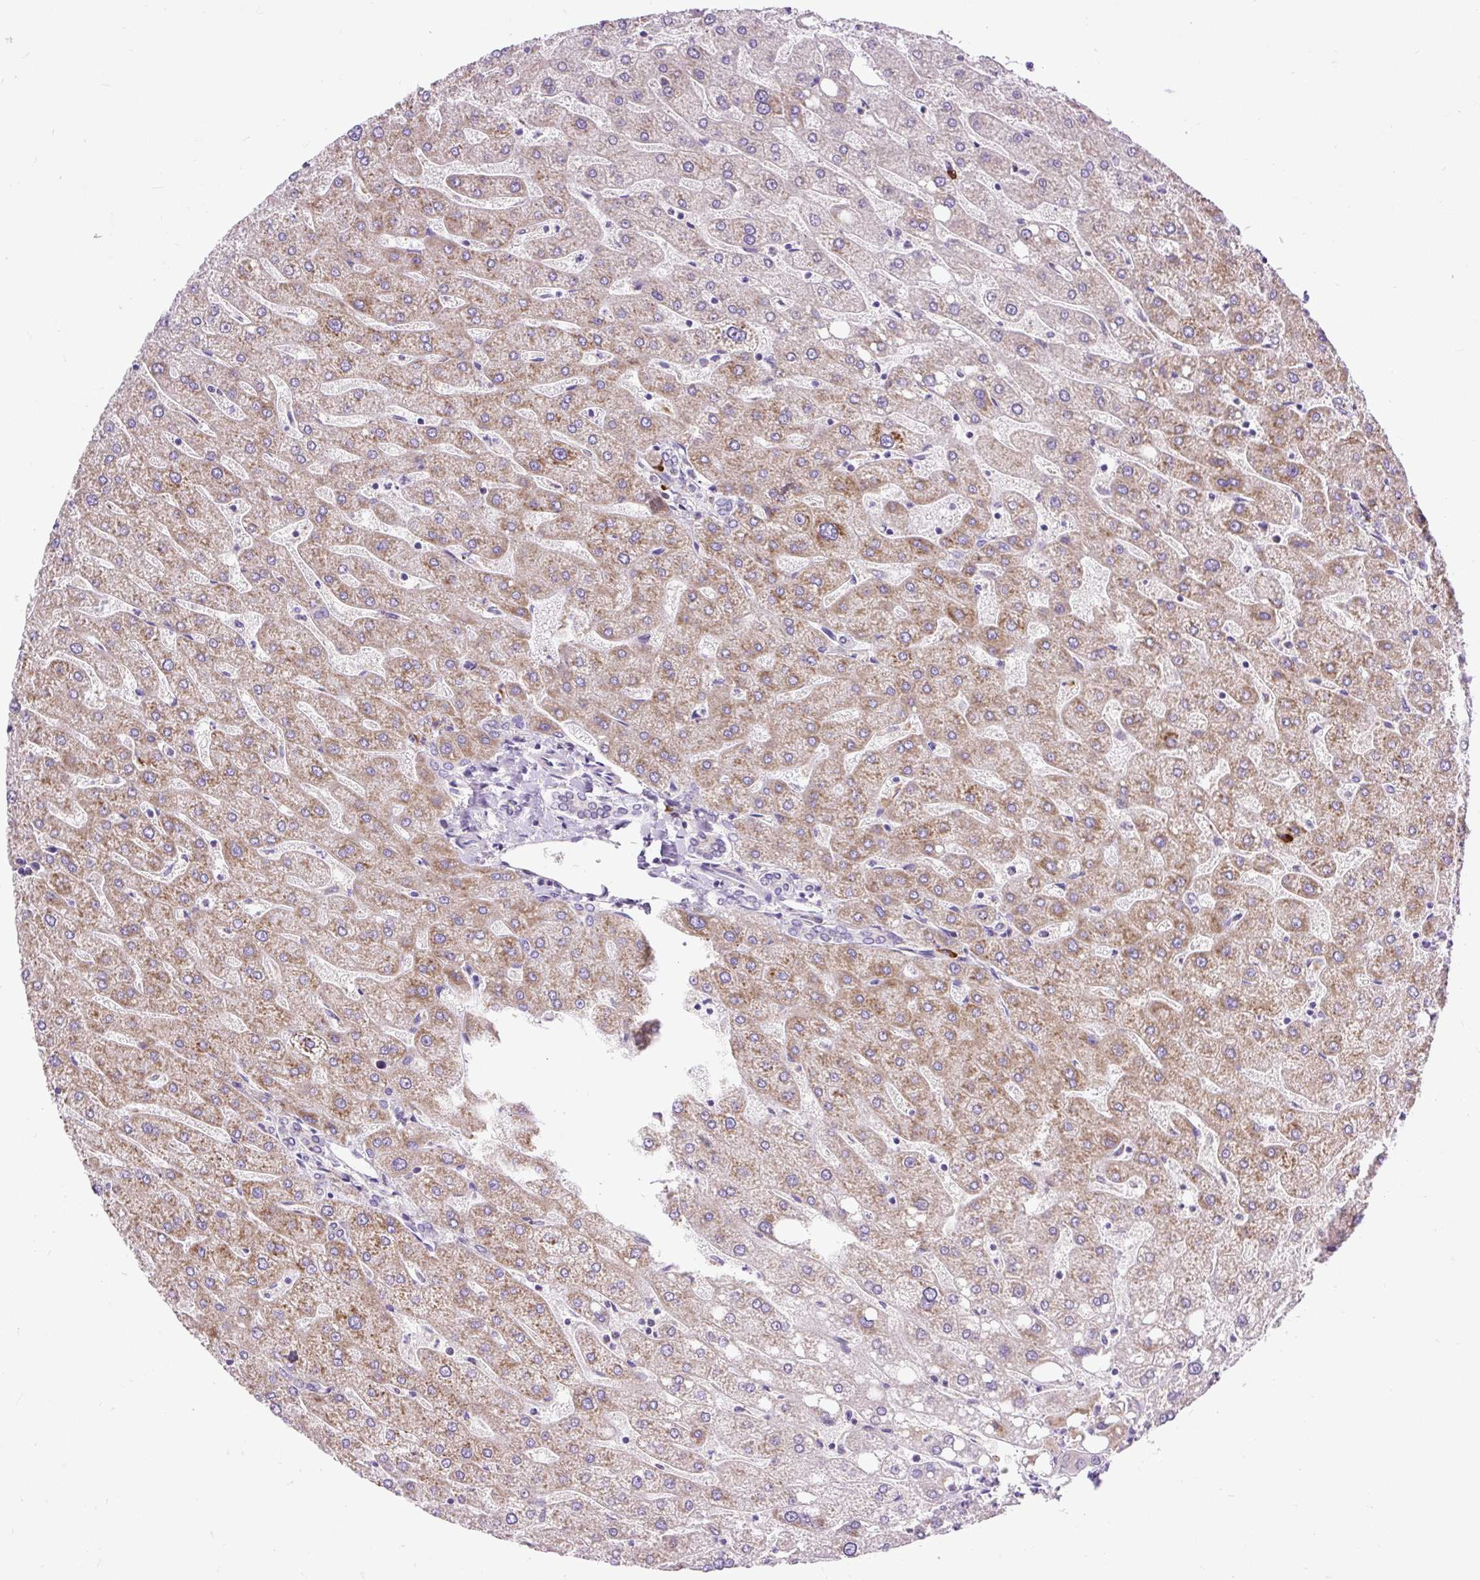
{"staining": {"intensity": "negative", "quantity": "none", "location": "none"}, "tissue": "liver", "cell_type": "Cholangiocytes", "image_type": "normal", "snomed": [{"axis": "morphology", "description": "Normal tissue, NOS"}, {"axis": "topography", "description": "Liver"}], "caption": "This histopathology image is of benign liver stained with immunohistochemistry to label a protein in brown with the nuclei are counter-stained blue. There is no positivity in cholangiocytes. (Immunohistochemistry (ihc), brightfield microscopy, high magnification).", "gene": "DDOST", "patient": {"sex": "male", "age": 67}}